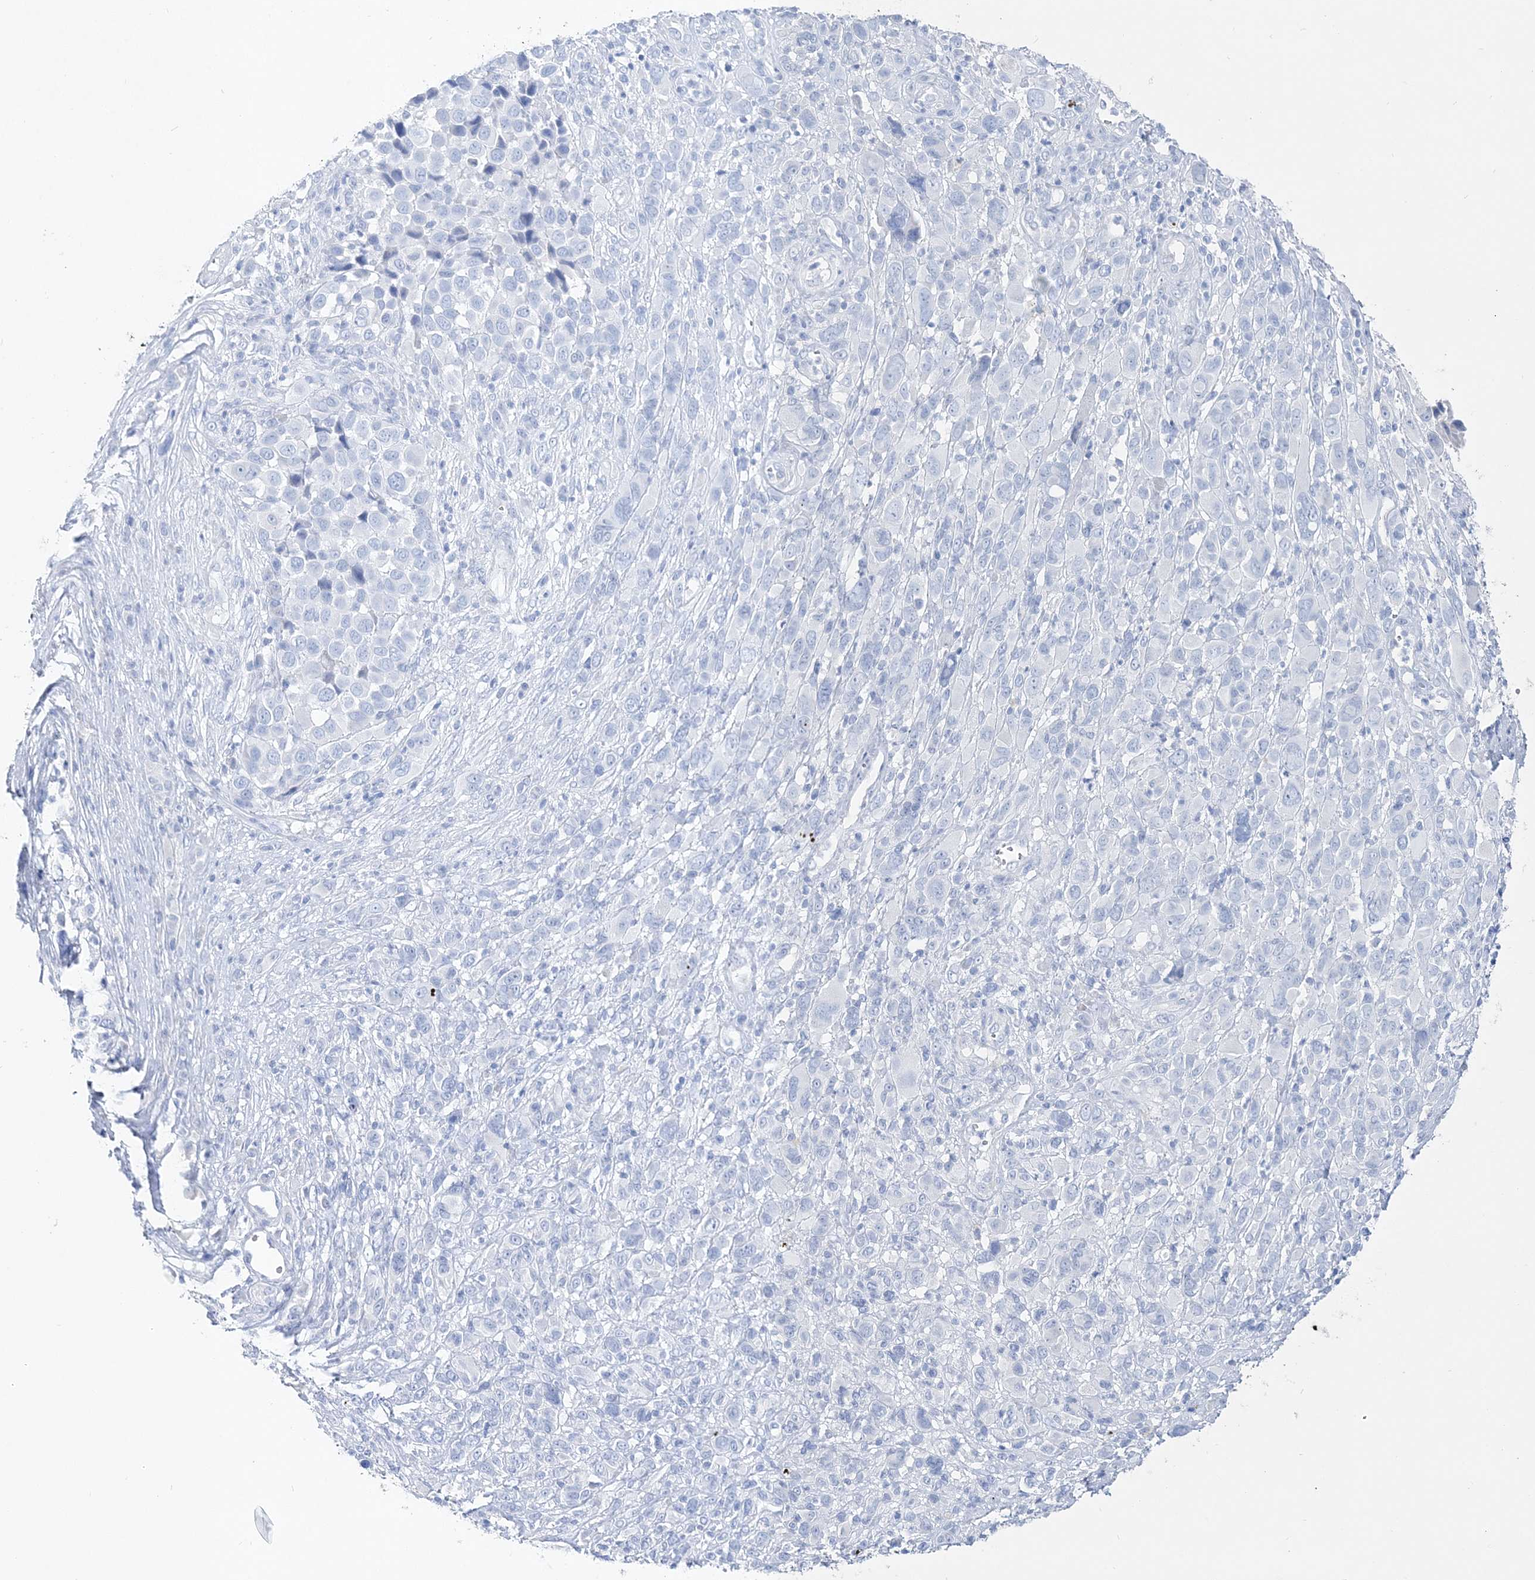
{"staining": {"intensity": "negative", "quantity": "none", "location": "none"}, "tissue": "melanoma", "cell_type": "Tumor cells", "image_type": "cancer", "snomed": [{"axis": "morphology", "description": "Malignant melanoma, NOS"}, {"axis": "topography", "description": "Skin of trunk"}], "caption": "Immunohistochemical staining of human melanoma reveals no significant positivity in tumor cells.", "gene": "TSPYL6", "patient": {"sex": "male", "age": 71}}